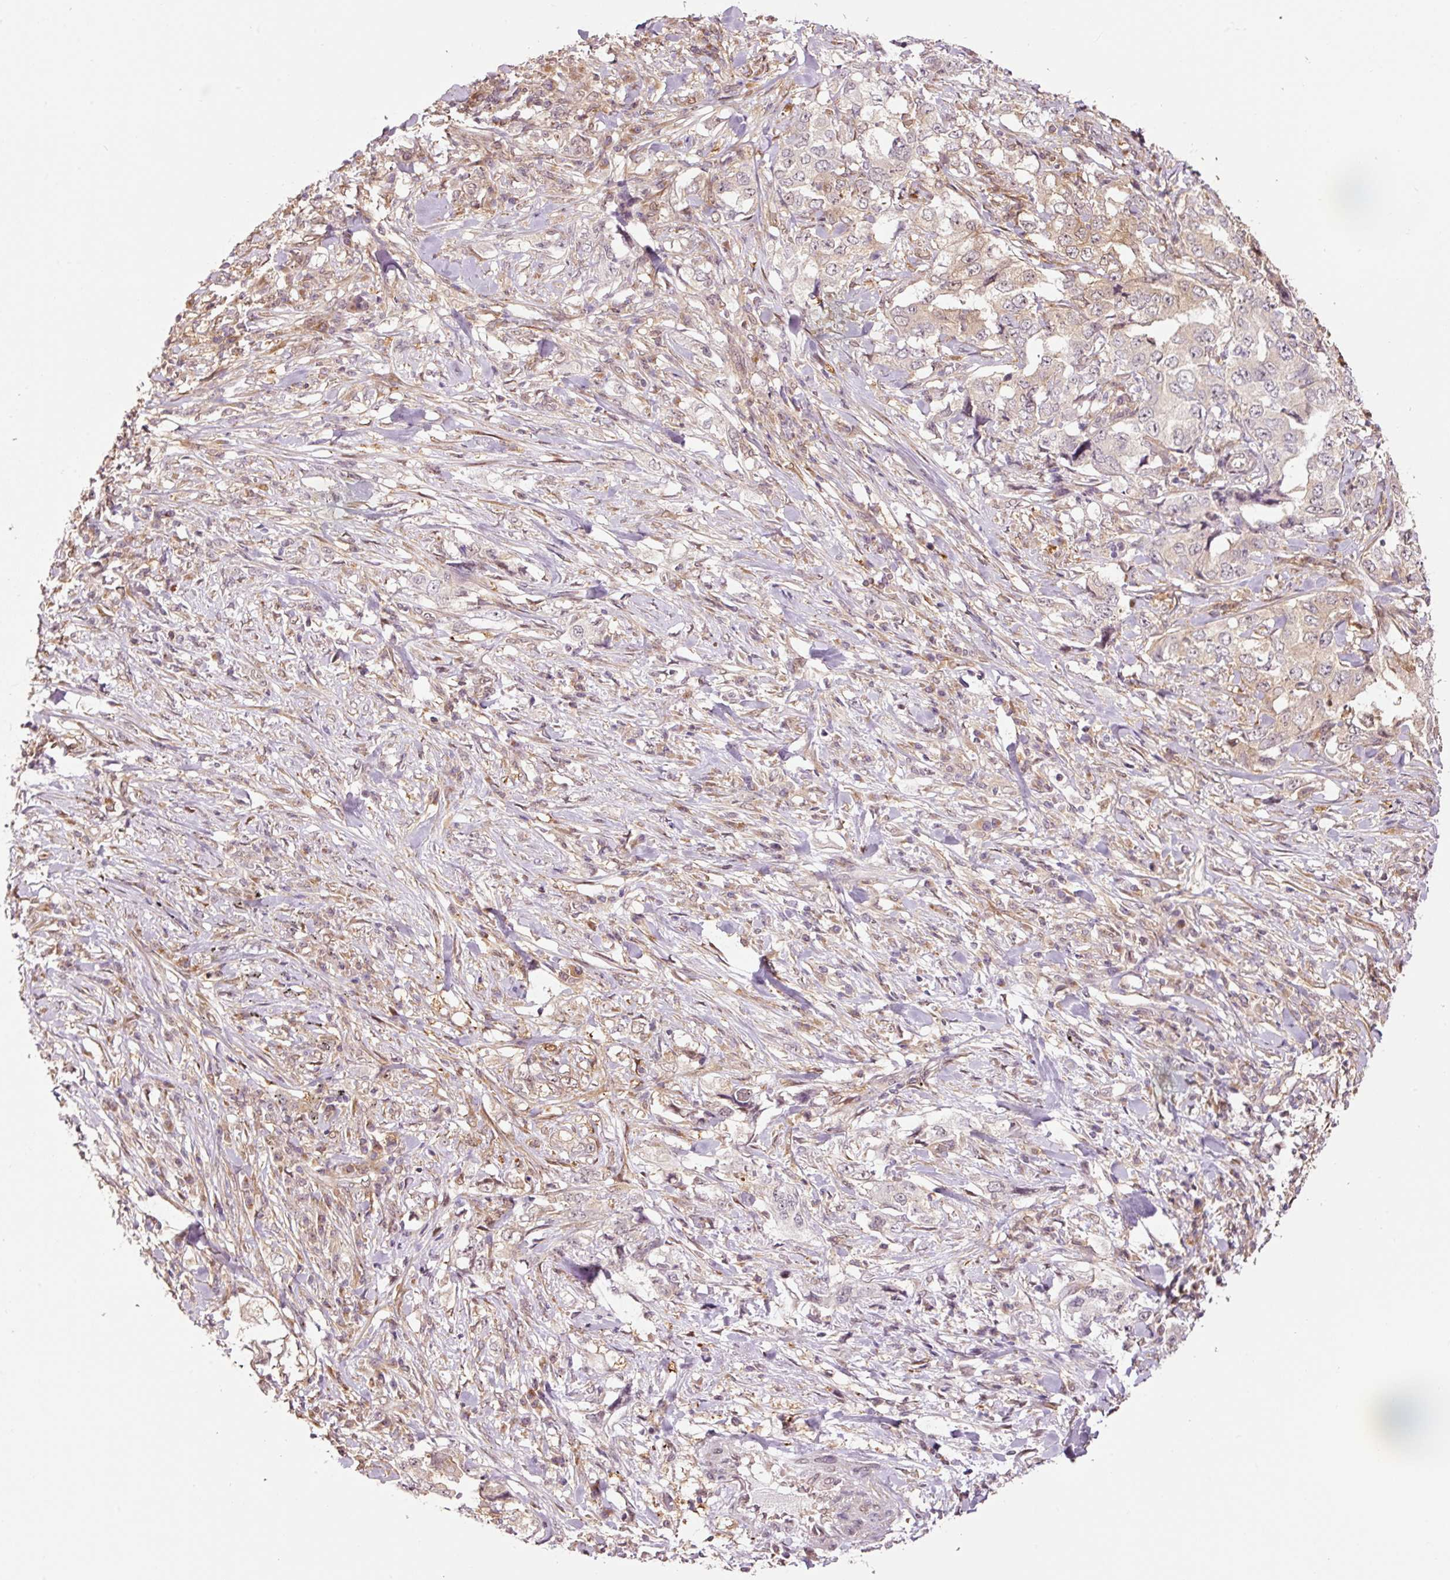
{"staining": {"intensity": "weak", "quantity": "<25%", "location": "cytoplasmic/membranous,nuclear"}, "tissue": "lung cancer", "cell_type": "Tumor cells", "image_type": "cancer", "snomed": [{"axis": "morphology", "description": "Adenocarcinoma, NOS"}, {"axis": "topography", "description": "Lung"}], "caption": "High magnification brightfield microscopy of adenocarcinoma (lung) stained with DAB (3,3'-diaminobenzidine) (brown) and counterstained with hematoxylin (blue): tumor cells show no significant positivity.", "gene": "FBXL14", "patient": {"sex": "female", "age": 51}}